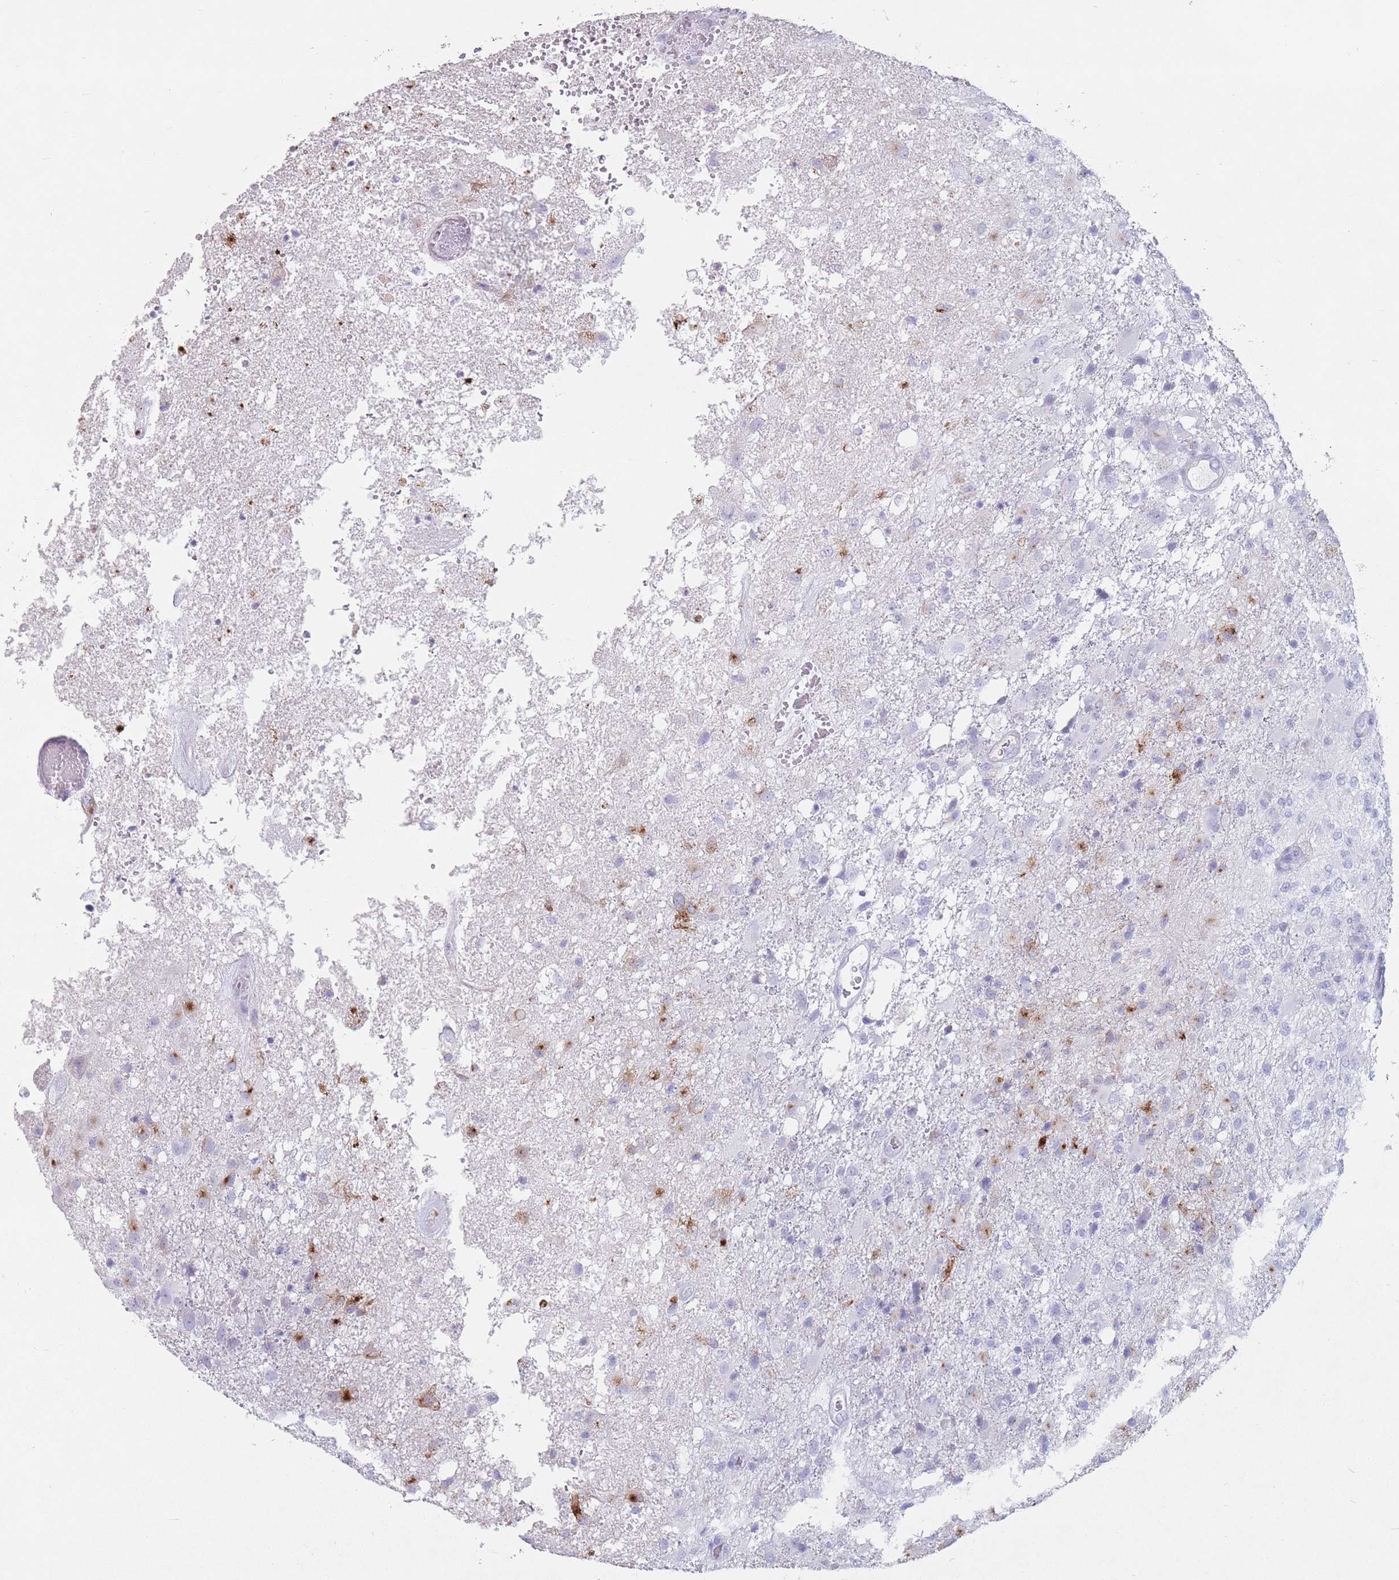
{"staining": {"intensity": "strong", "quantity": "<25%", "location": "cytoplasmic/membranous"}, "tissue": "glioma", "cell_type": "Tumor cells", "image_type": "cancer", "snomed": [{"axis": "morphology", "description": "Glioma, malignant, High grade"}, {"axis": "topography", "description": "Brain"}], "caption": "Brown immunohistochemical staining in glioma shows strong cytoplasmic/membranous staining in approximately <25% of tumor cells.", "gene": "ST3GAL5", "patient": {"sex": "female", "age": 74}}